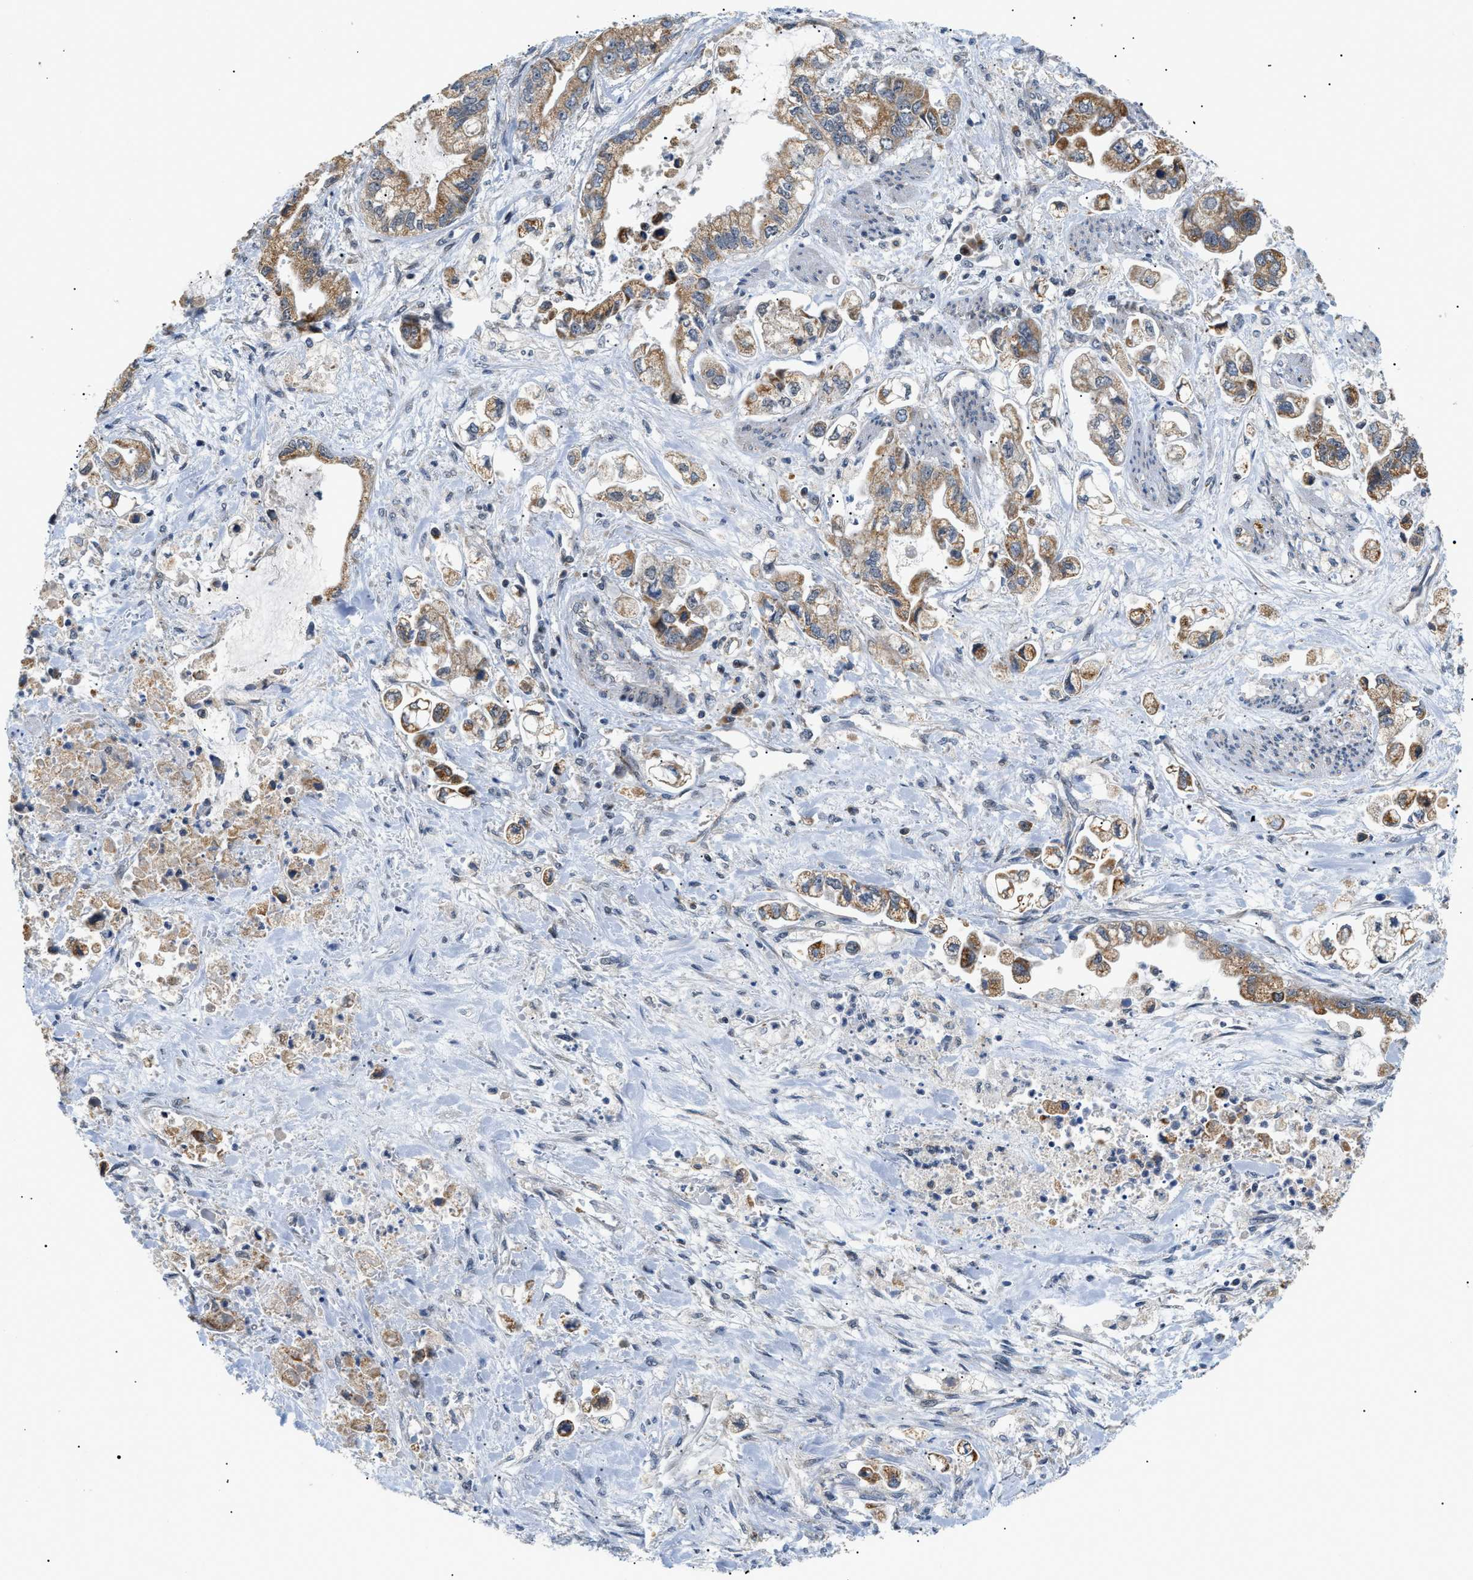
{"staining": {"intensity": "moderate", "quantity": ">75%", "location": "cytoplasmic/membranous"}, "tissue": "stomach cancer", "cell_type": "Tumor cells", "image_type": "cancer", "snomed": [{"axis": "morphology", "description": "Normal tissue, NOS"}, {"axis": "morphology", "description": "Adenocarcinoma, NOS"}, {"axis": "topography", "description": "Stomach"}], "caption": "Protein expression analysis of human stomach cancer reveals moderate cytoplasmic/membranous positivity in approximately >75% of tumor cells.", "gene": "ZBTB11", "patient": {"sex": "male", "age": 62}}